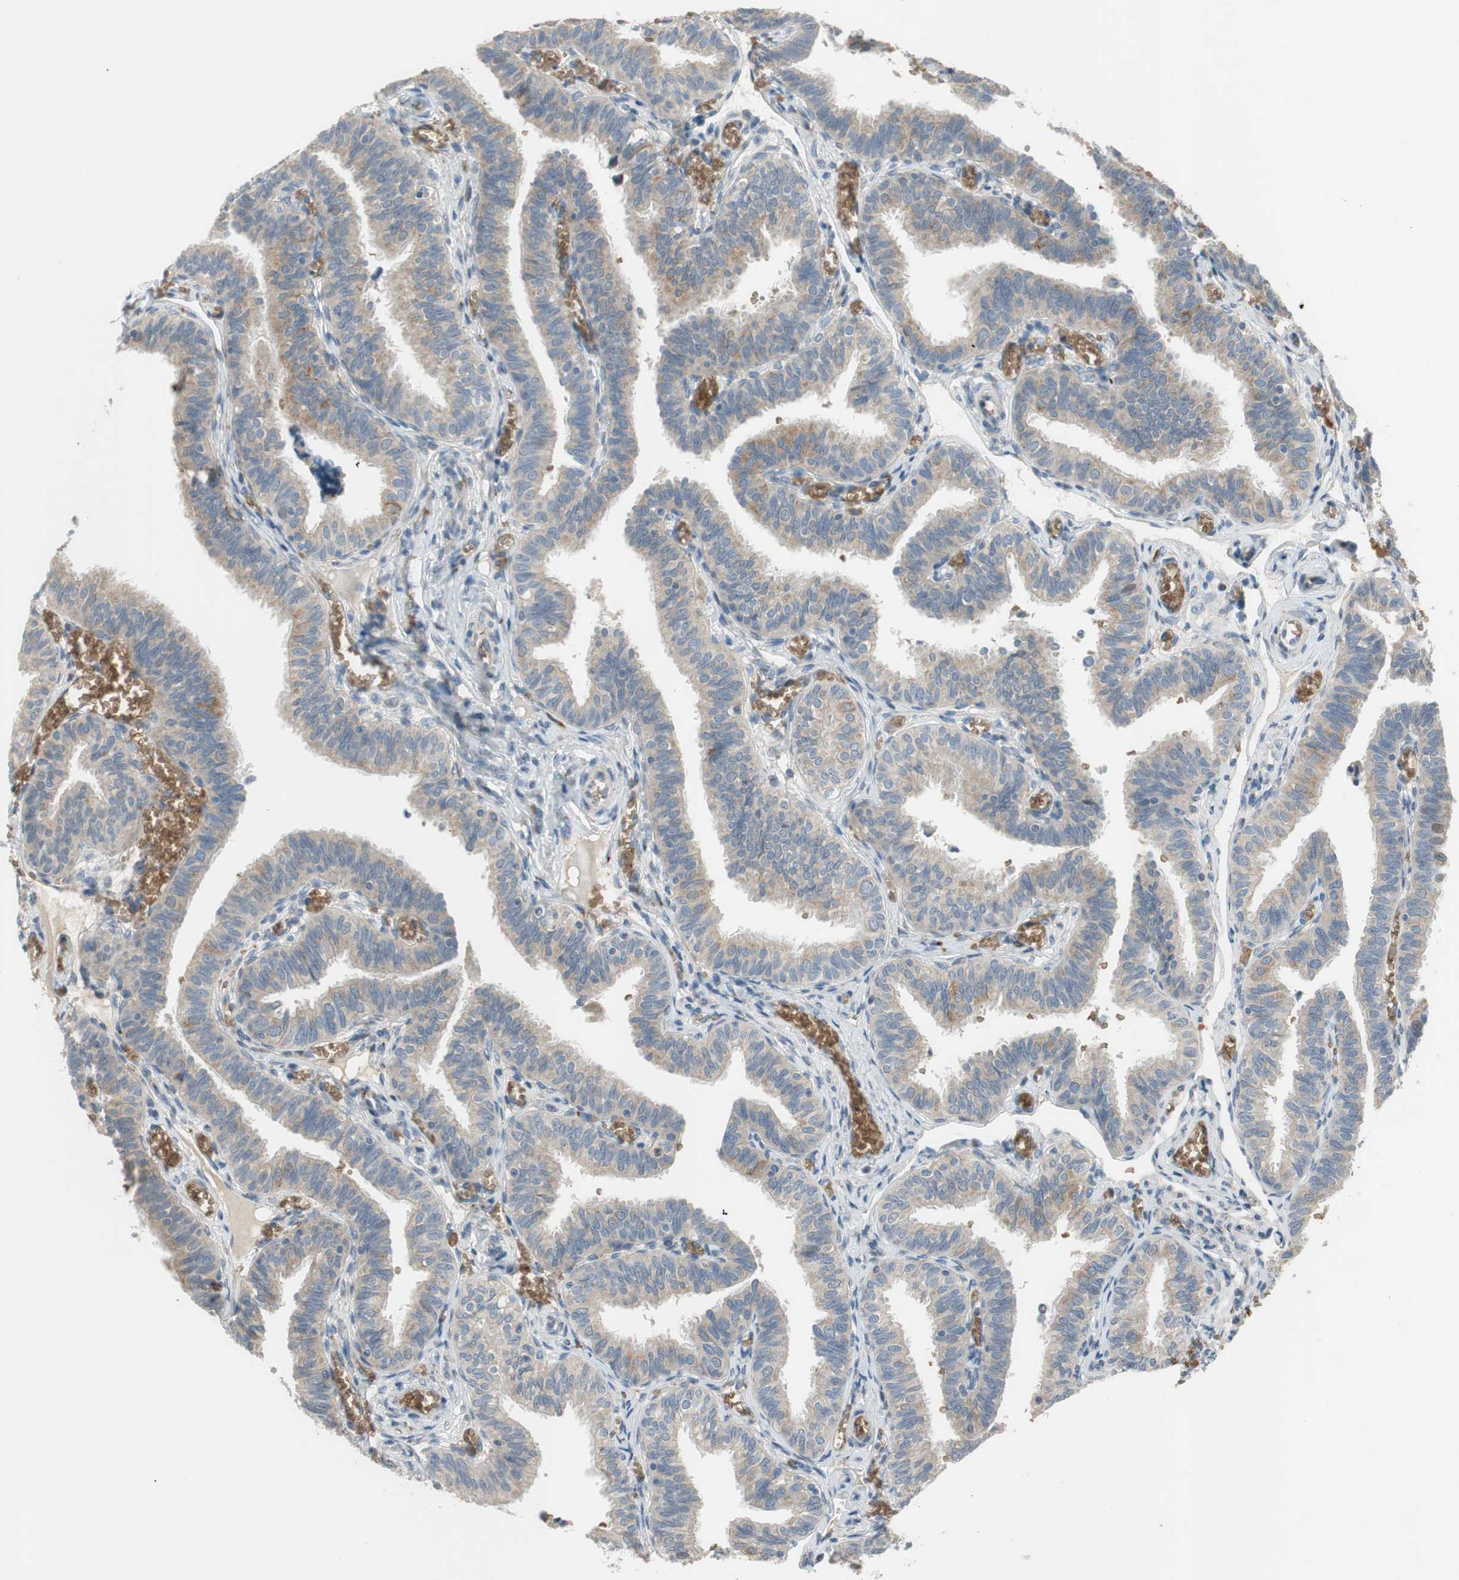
{"staining": {"intensity": "weak", "quantity": ">75%", "location": "cytoplasmic/membranous"}, "tissue": "fallopian tube", "cell_type": "Glandular cells", "image_type": "normal", "snomed": [{"axis": "morphology", "description": "Normal tissue, NOS"}, {"axis": "topography", "description": "Fallopian tube"}], "caption": "Brown immunohistochemical staining in normal human fallopian tube demonstrates weak cytoplasmic/membranous staining in approximately >75% of glandular cells. Using DAB (3,3'-diaminobenzidine) (brown) and hematoxylin (blue) stains, captured at high magnification using brightfield microscopy.", "gene": "GYPC", "patient": {"sex": "female", "age": 46}}